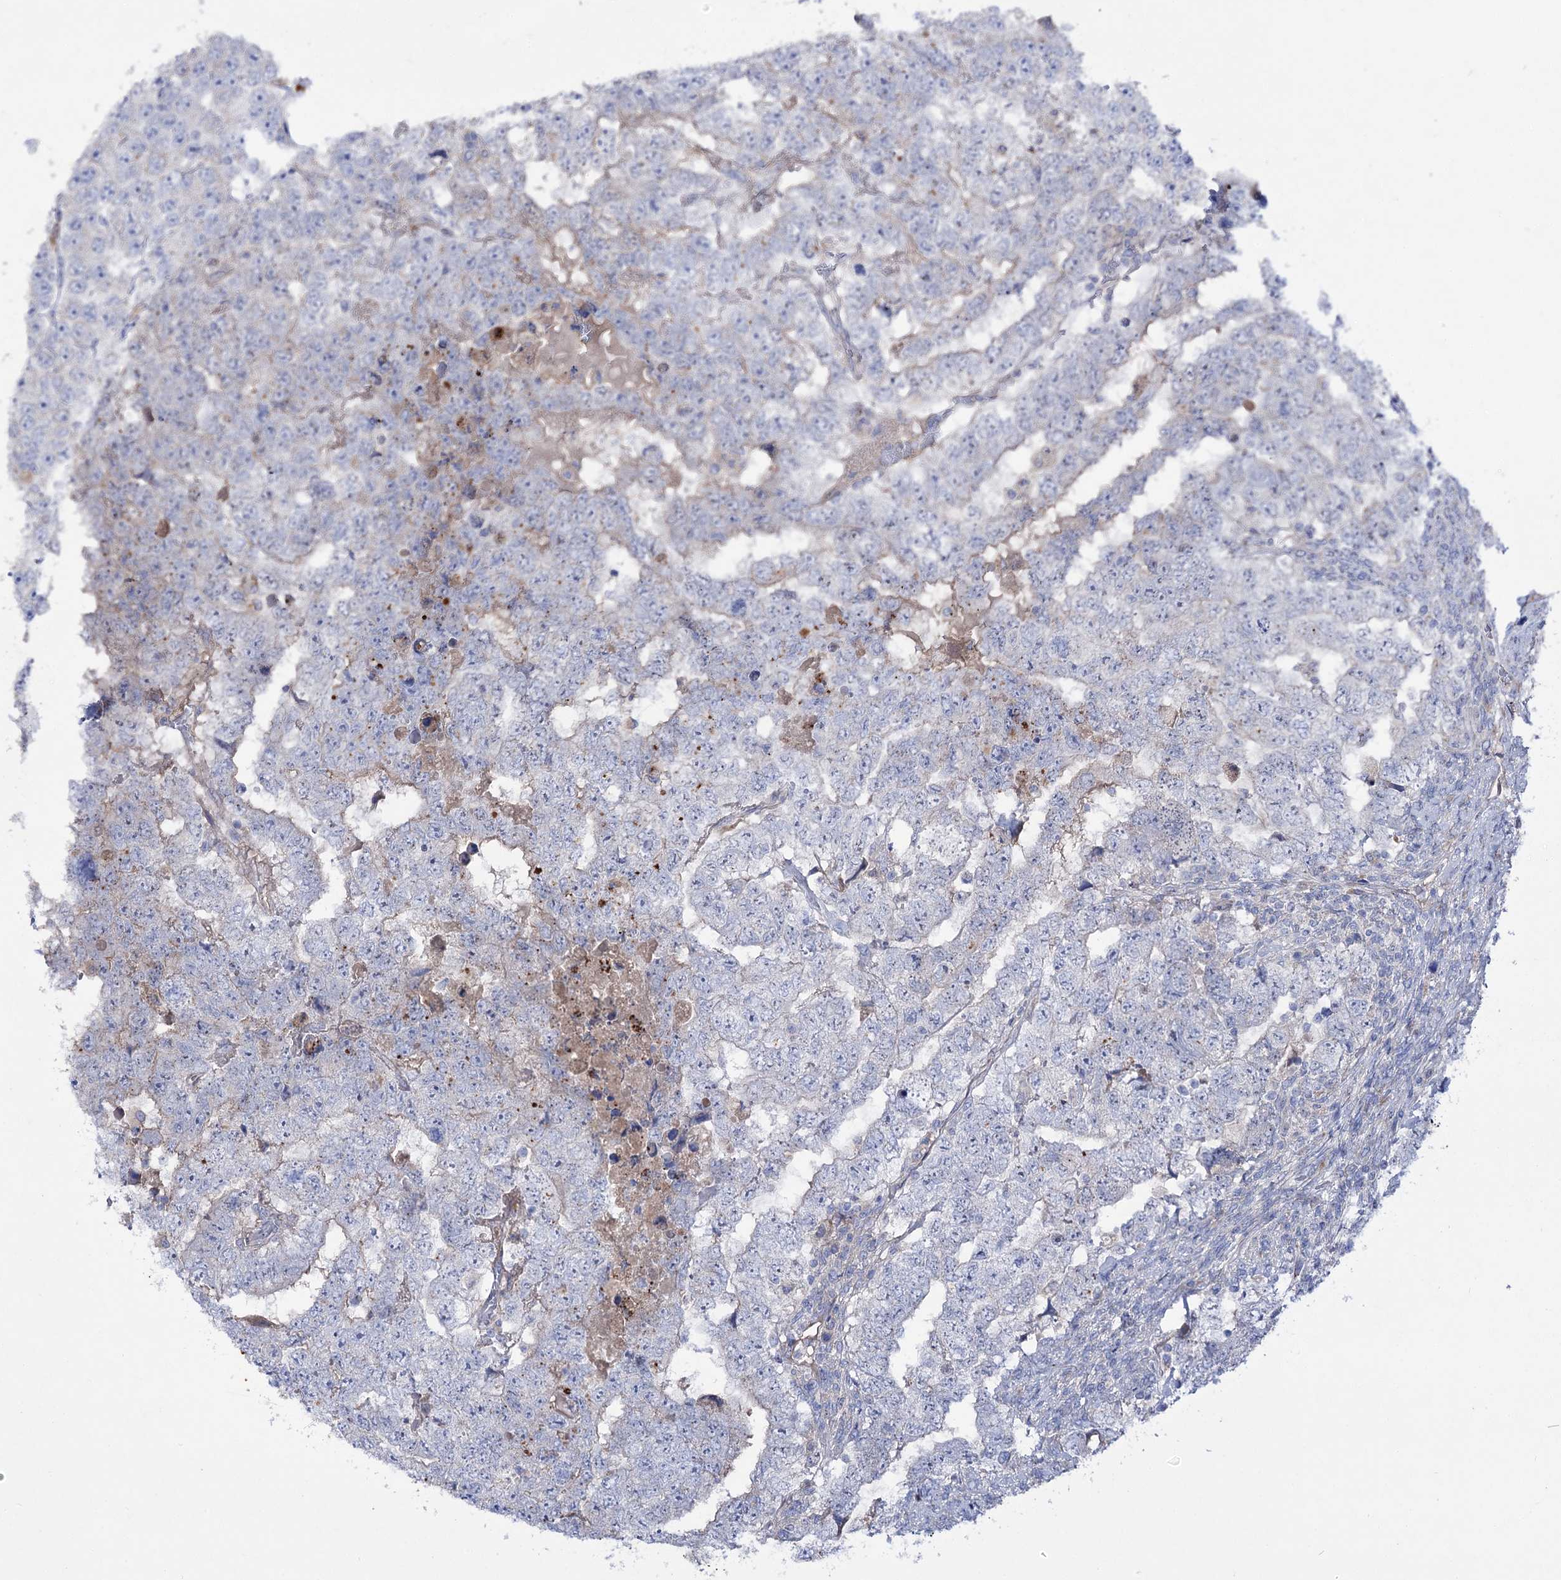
{"staining": {"intensity": "negative", "quantity": "none", "location": "none"}, "tissue": "testis cancer", "cell_type": "Tumor cells", "image_type": "cancer", "snomed": [{"axis": "morphology", "description": "Carcinoma, Embryonal, NOS"}, {"axis": "topography", "description": "Testis"}], "caption": "Embryonal carcinoma (testis) stained for a protein using immunohistochemistry (IHC) displays no positivity tumor cells.", "gene": "NAGLU", "patient": {"sex": "male", "age": 36}}